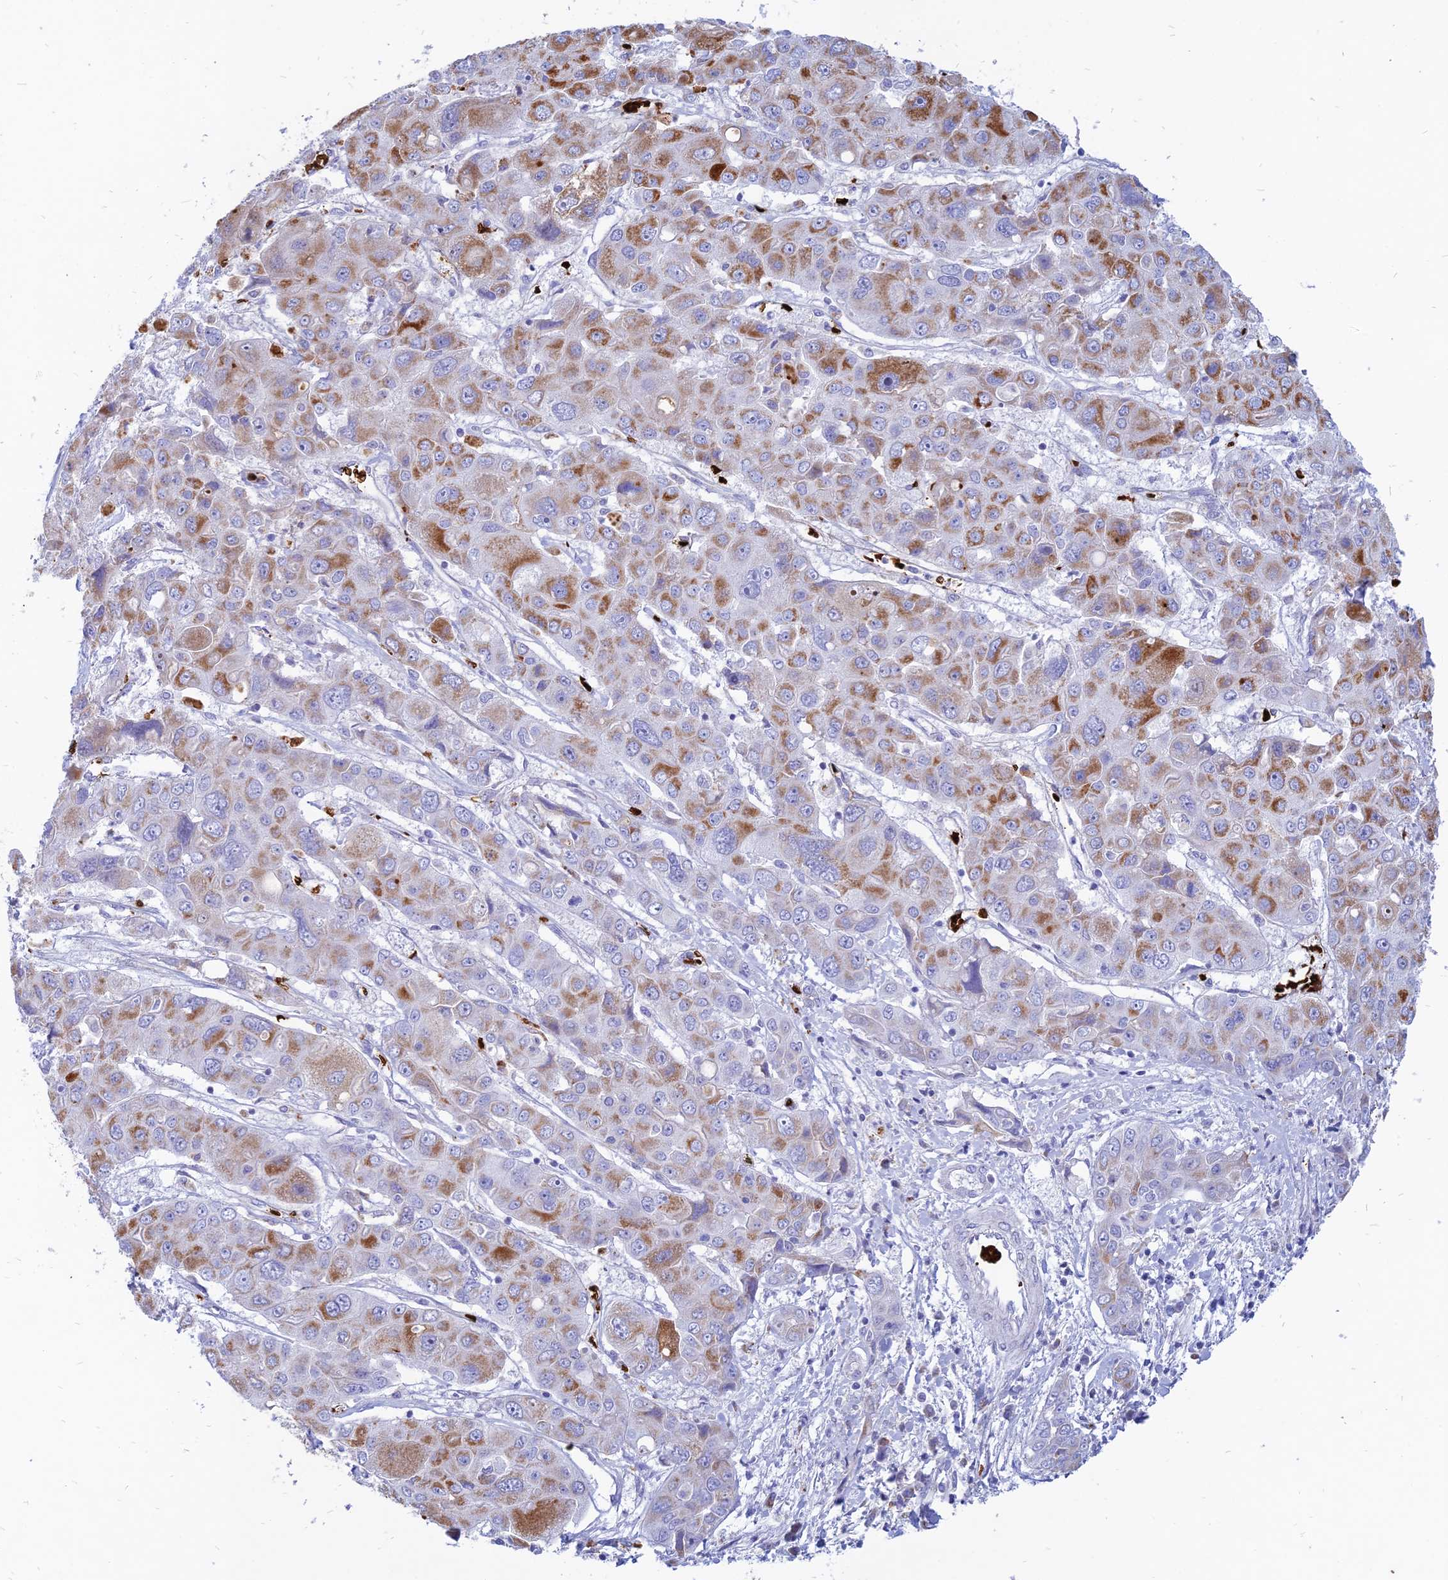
{"staining": {"intensity": "moderate", "quantity": ">75%", "location": "cytoplasmic/membranous"}, "tissue": "liver cancer", "cell_type": "Tumor cells", "image_type": "cancer", "snomed": [{"axis": "morphology", "description": "Cholangiocarcinoma"}, {"axis": "topography", "description": "Liver"}], "caption": "IHC staining of liver cancer (cholangiocarcinoma), which displays medium levels of moderate cytoplasmic/membranous staining in approximately >75% of tumor cells indicating moderate cytoplasmic/membranous protein expression. The staining was performed using DAB (brown) for protein detection and nuclei were counterstained in hematoxylin (blue).", "gene": "HHAT", "patient": {"sex": "male", "age": 67}}